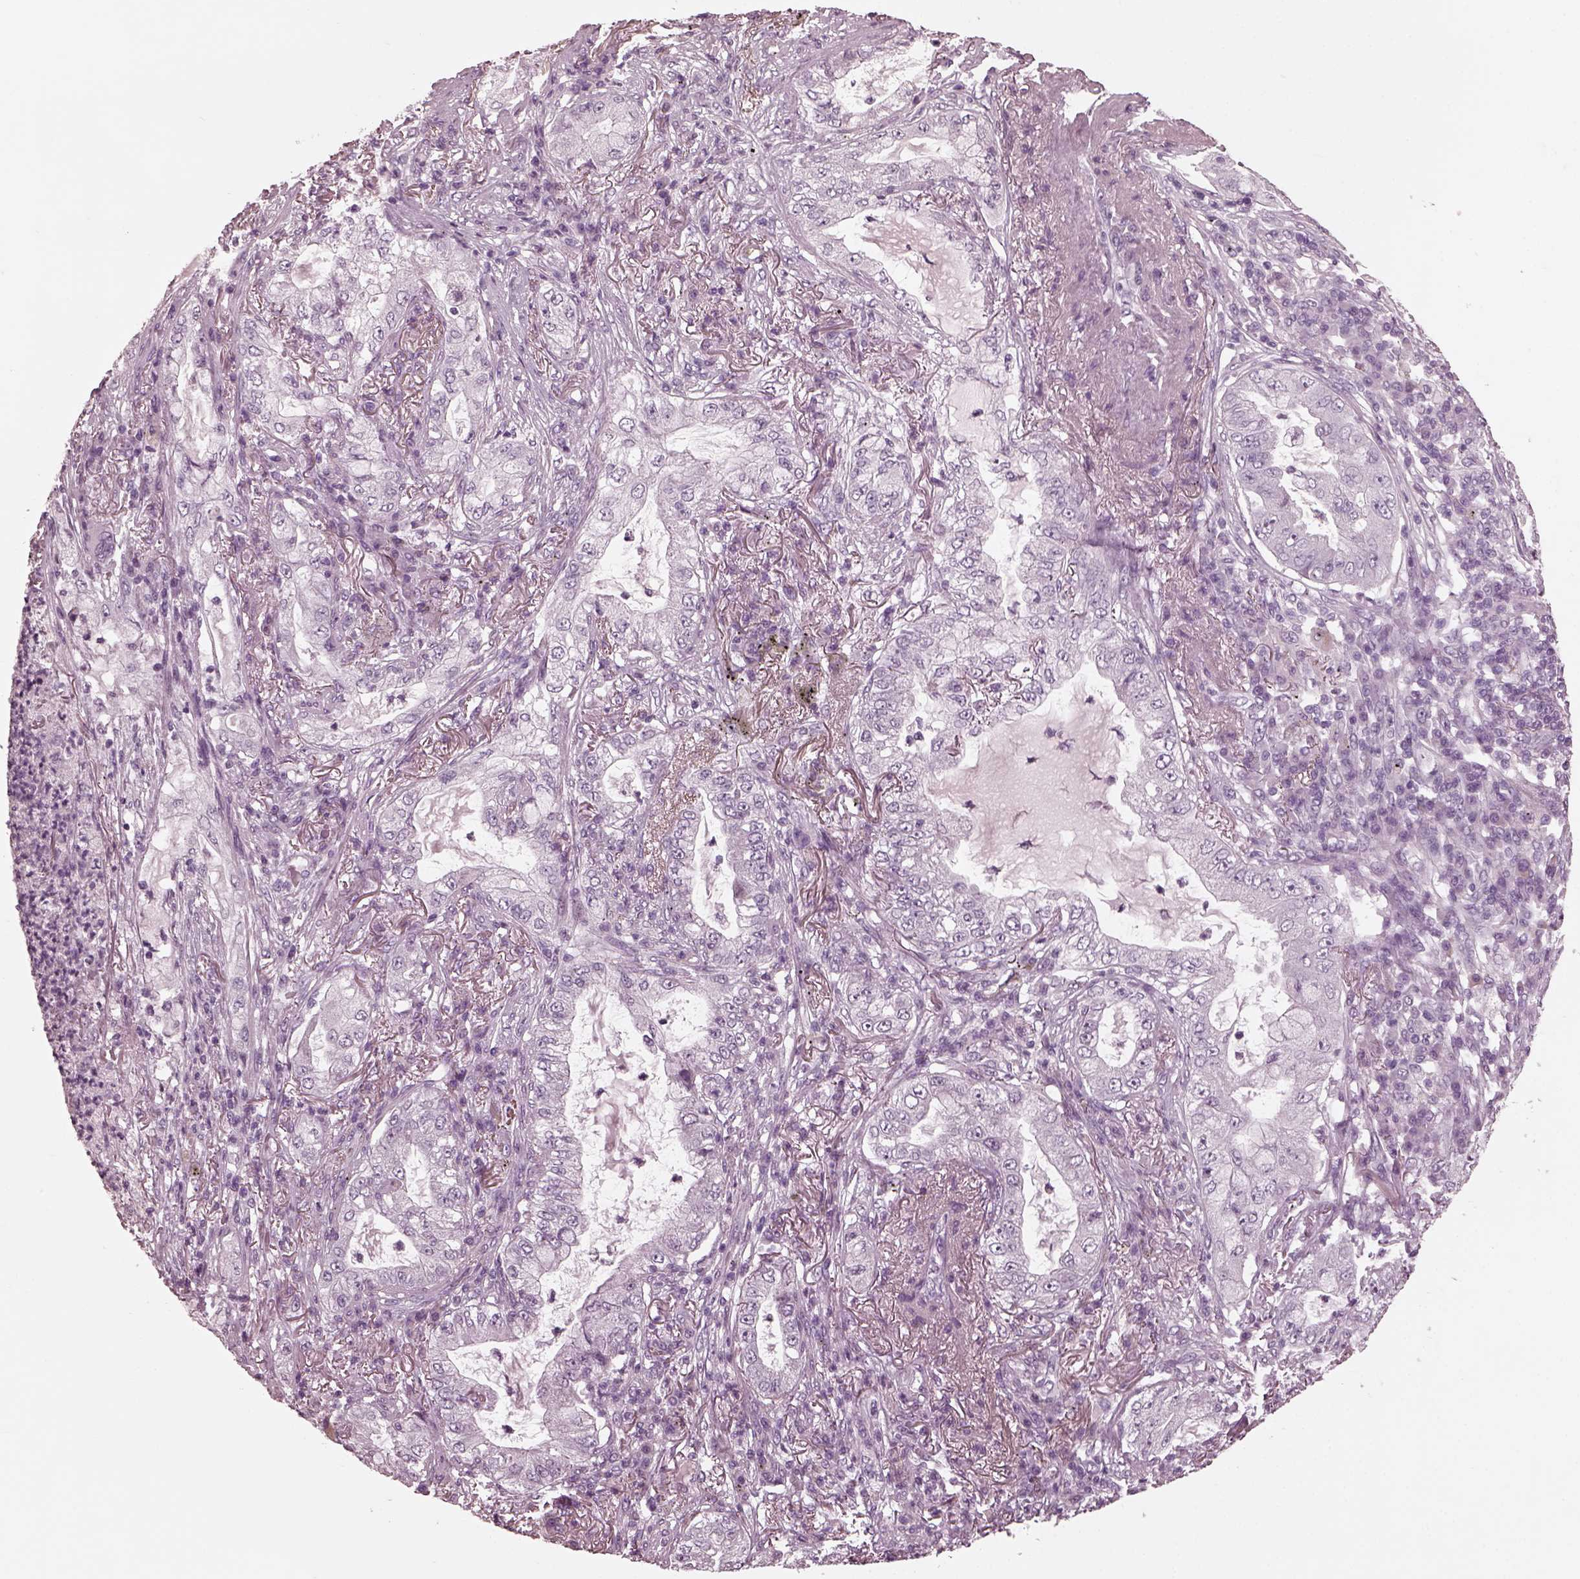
{"staining": {"intensity": "negative", "quantity": "none", "location": "none"}, "tissue": "lung cancer", "cell_type": "Tumor cells", "image_type": "cancer", "snomed": [{"axis": "morphology", "description": "Adenocarcinoma, NOS"}, {"axis": "topography", "description": "Lung"}], "caption": "Lung cancer was stained to show a protein in brown. There is no significant positivity in tumor cells.", "gene": "CGA", "patient": {"sex": "female", "age": 73}}